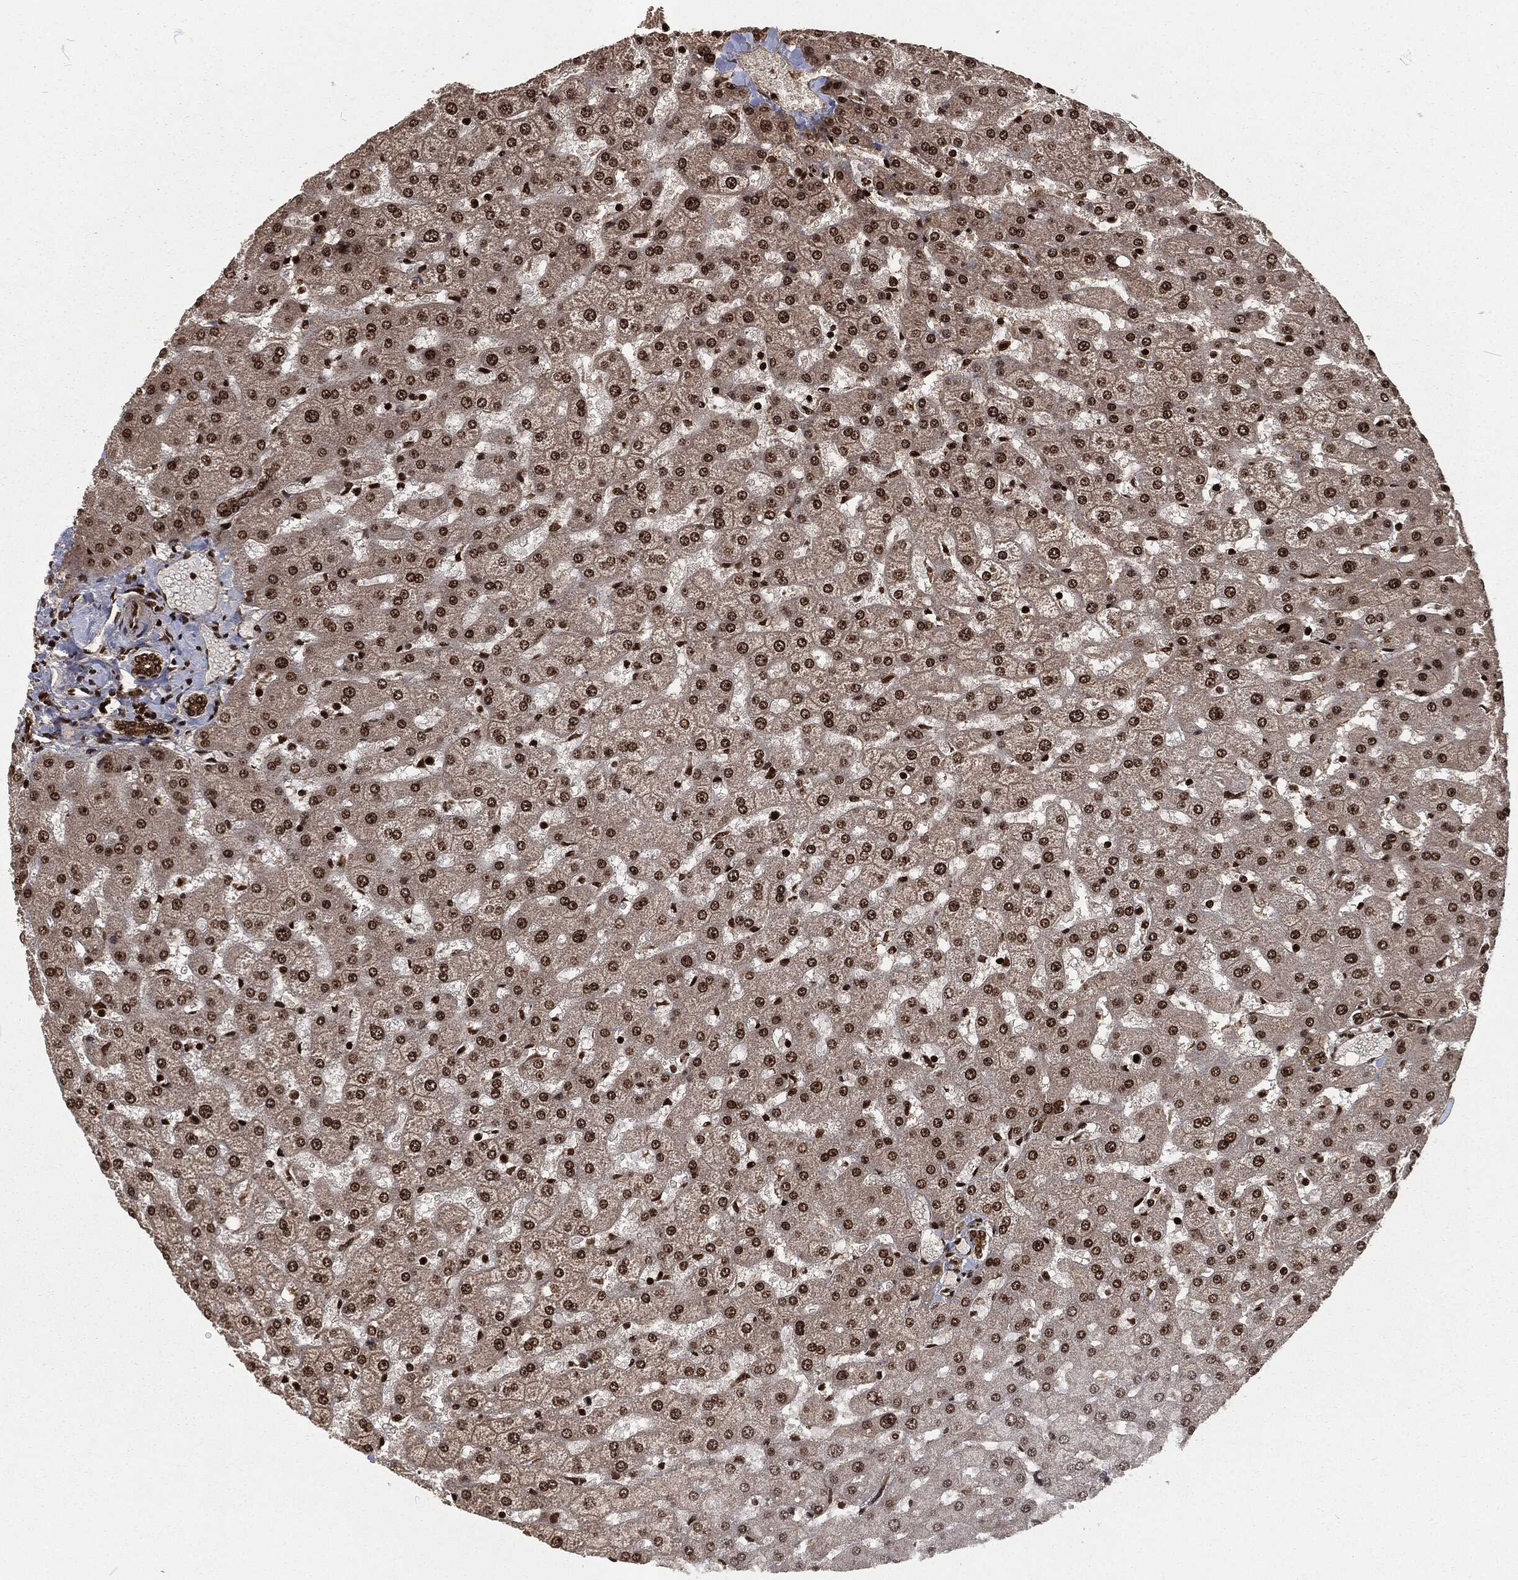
{"staining": {"intensity": "strong", "quantity": ">75%", "location": "cytoplasmic/membranous,nuclear"}, "tissue": "liver", "cell_type": "Cholangiocytes", "image_type": "normal", "snomed": [{"axis": "morphology", "description": "Normal tissue, NOS"}, {"axis": "topography", "description": "Liver"}], "caption": "Normal liver shows strong cytoplasmic/membranous,nuclear expression in approximately >75% of cholangiocytes (Stains: DAB in brown, nuclei in blue, Microscopy: brightfield microscopy at high magnification)..", "gene": "NGRN", "patient": {"sex": "female", "age": 50}}